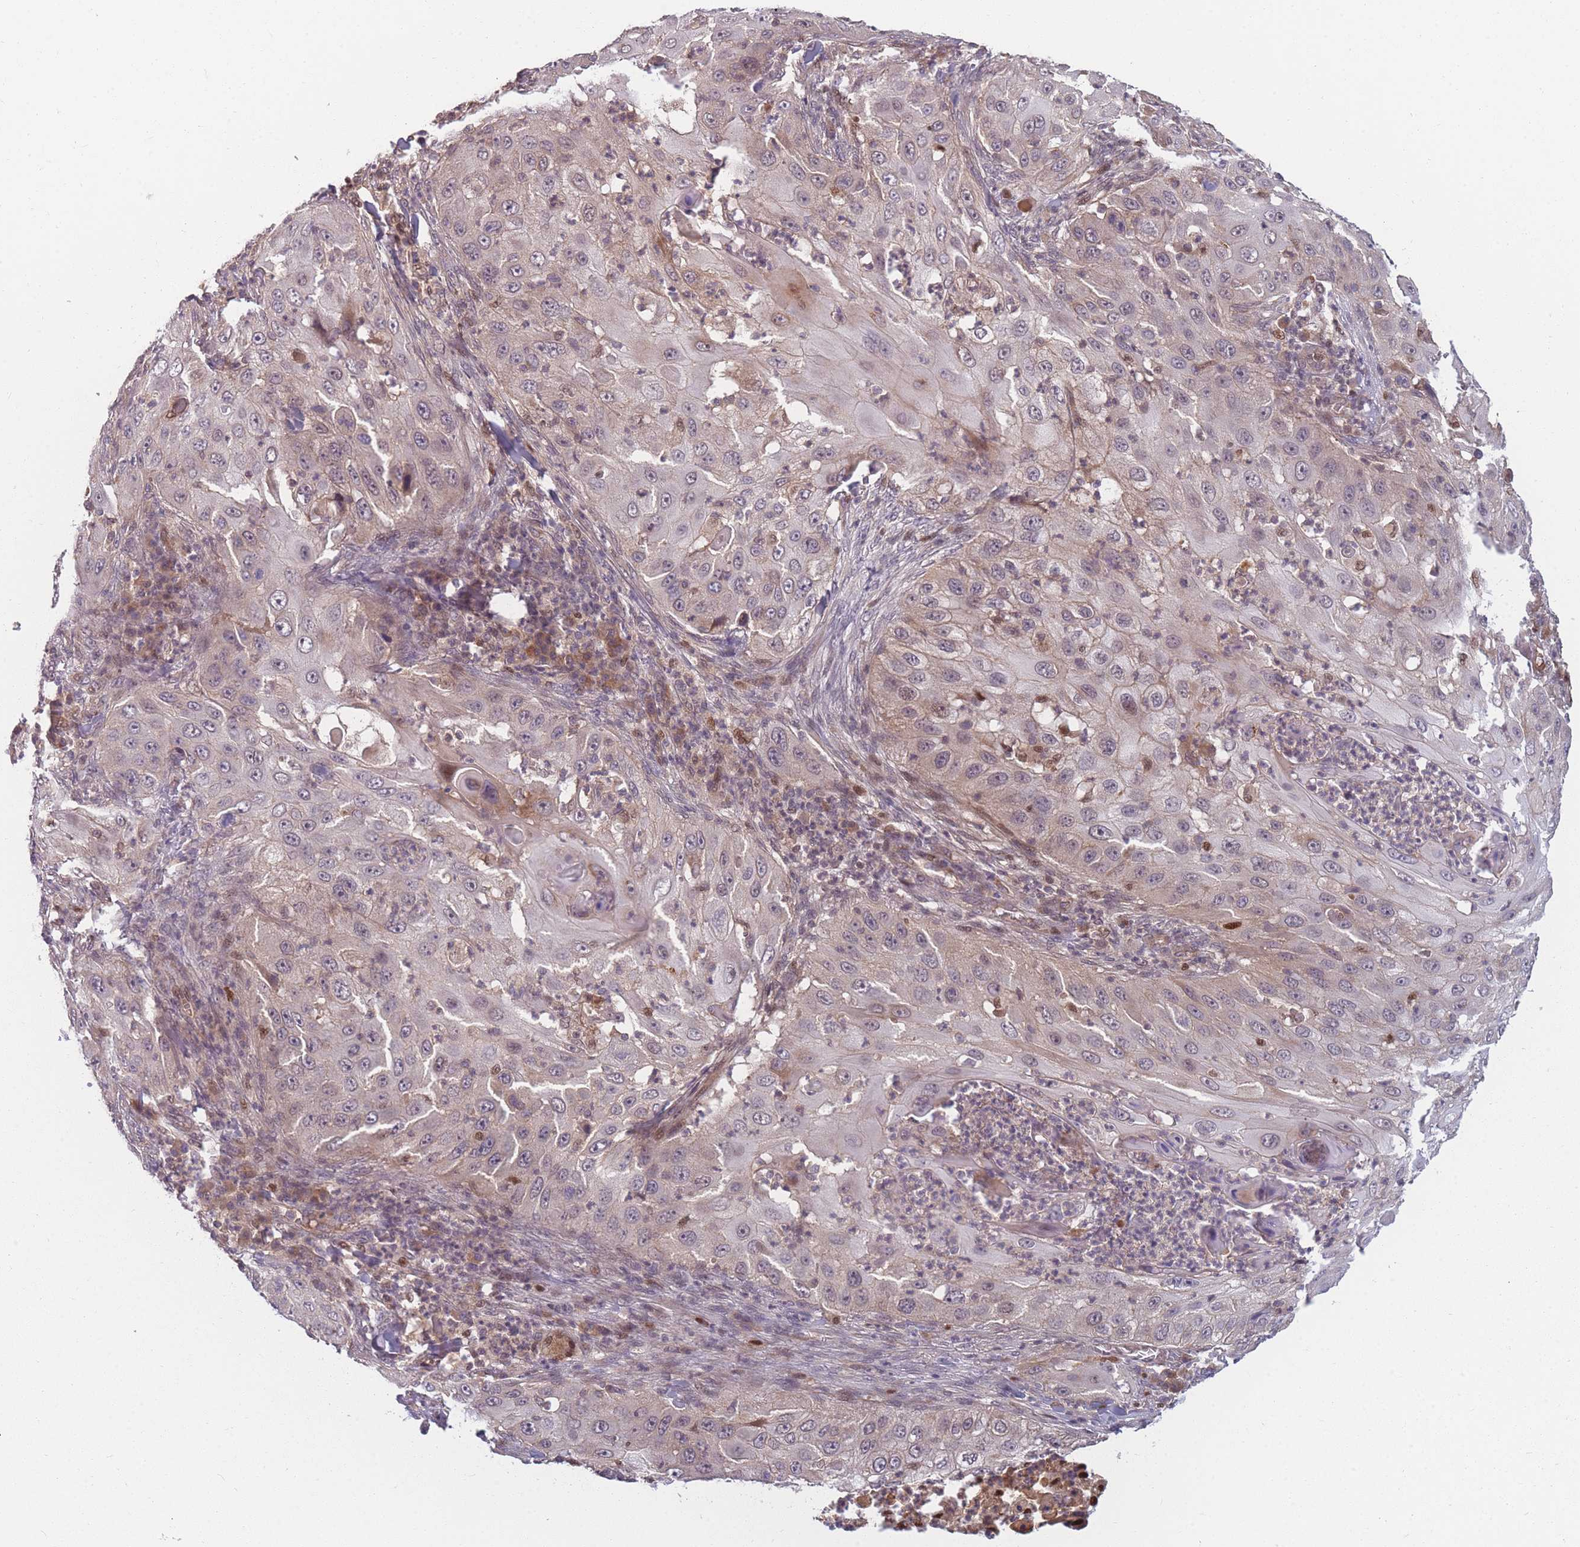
{"staining": {"intensity": "moderate", "quantity": "25%-75%", "location": "cytoplasmic/membranous"}, "tissue": "skin cancer", "cell_type": "Tumor cells", "image_type": "cancer", "snomed": [{"axis": "morphology", "description": "Squamous cell carcinoma, NOS"}, {"axis": "topography", "description": "Skin"}], "caption": "Skin cancer stained with DAB IHC demonstrates medium levels of moderate cytoplasmic/membranous staining in approximately 25%-75% of tumor cells.", "gene": "FAM153A", "patient": {"sex": "female", "age": 44}}